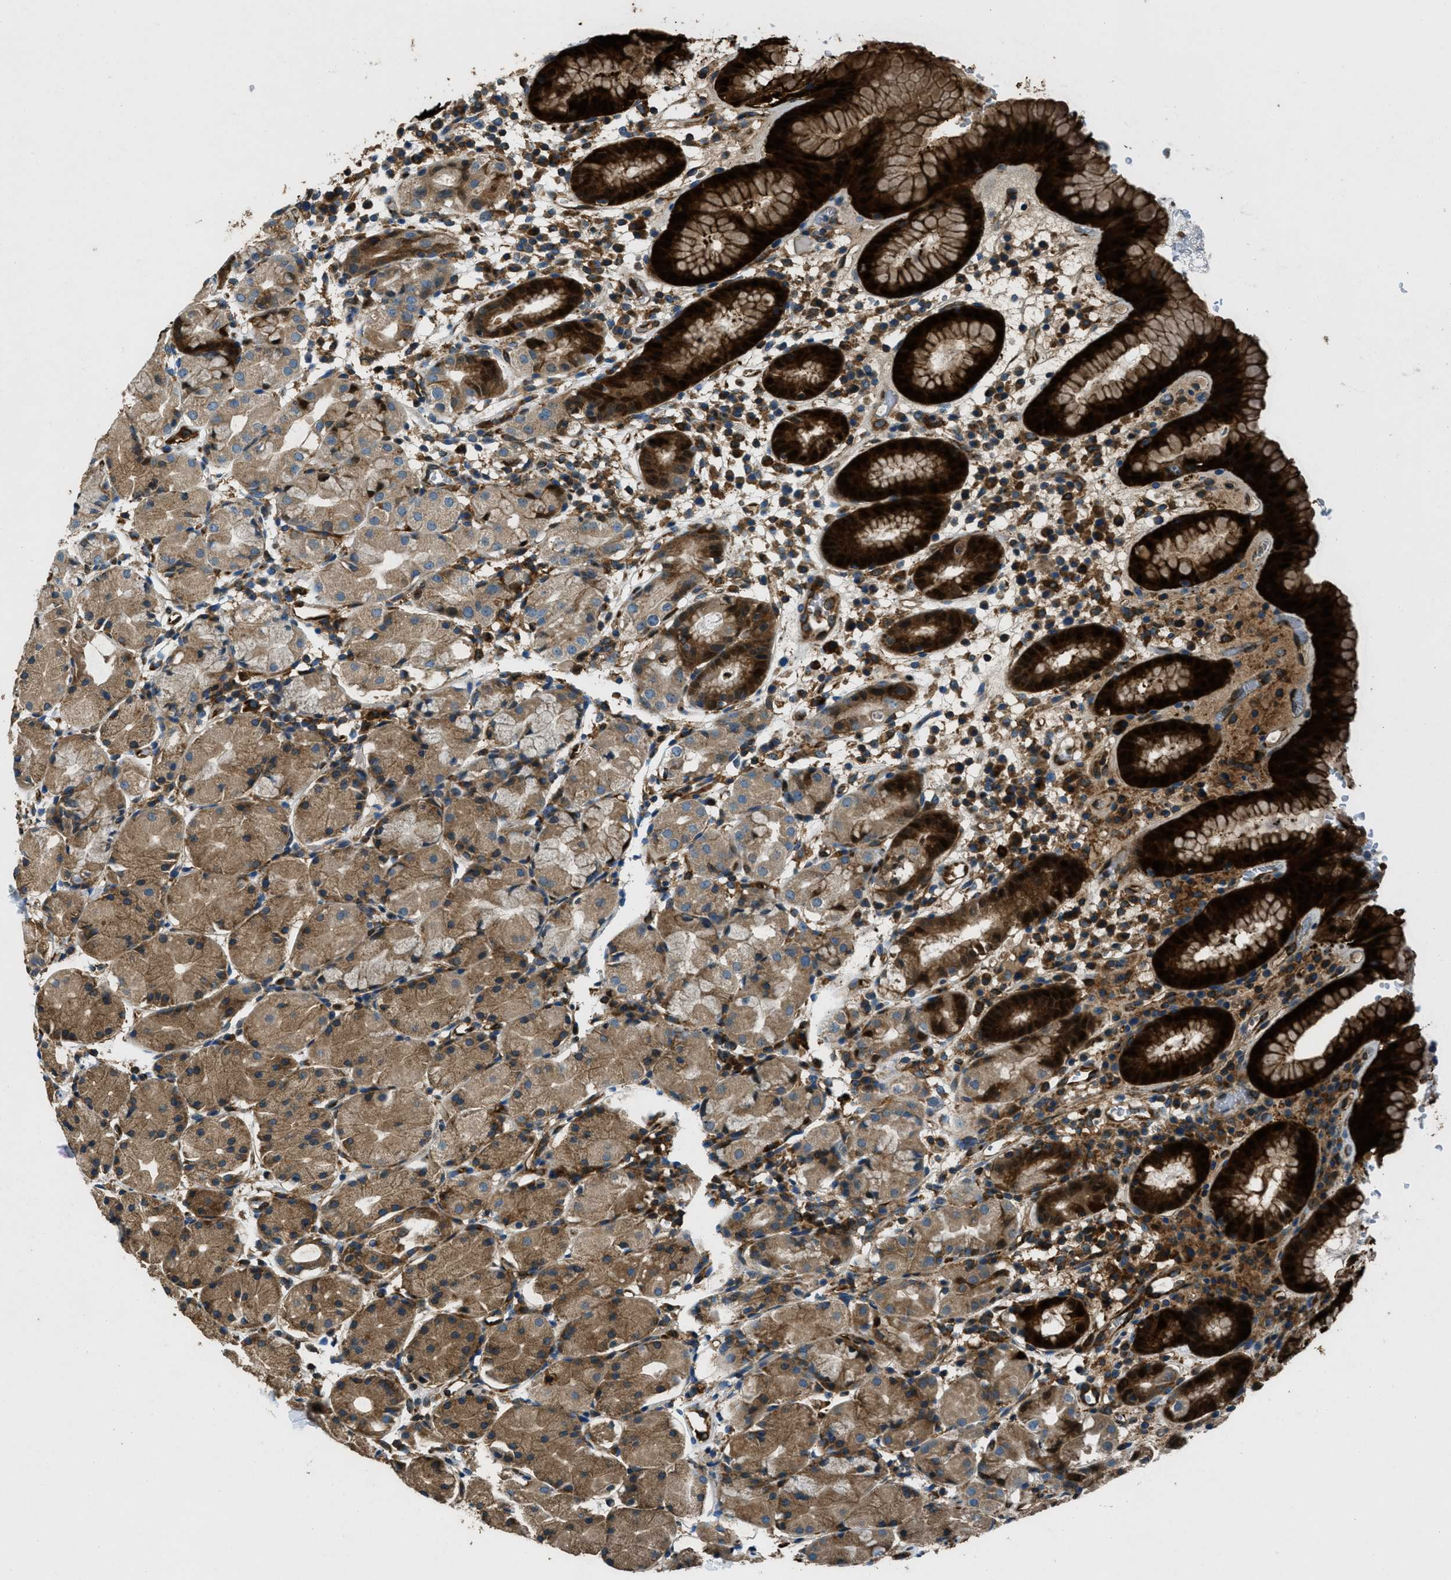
{"staining": {"intensity": "strong", "quantity": ">75%", "location": "cytoplasmic/membranous"}, "tissue": "stomach", "cell_type": "Glandular cells", "image_type": "normal", "snomed": [{"axis": "morphology", "description": "Normal tissue, NOS"}, {"axis": "topography", "description": "Stomach"}, {"axis": "topography", "description": "Stomach, lower"}], "caption": "IHC (DAB) staining of unremarkable stomach demonstrates strong cytoplasmic/membranous protein staining in about >75% of glandular cells. The protein of interest is stained brown, and the nuclei are stained in blue (DAB (3,3'-diaminobenzidine) IHC with brightfield microscopy, high magnification).", "gene": "GIMAP8", "patient": {"sex": "female", "age": 75}}